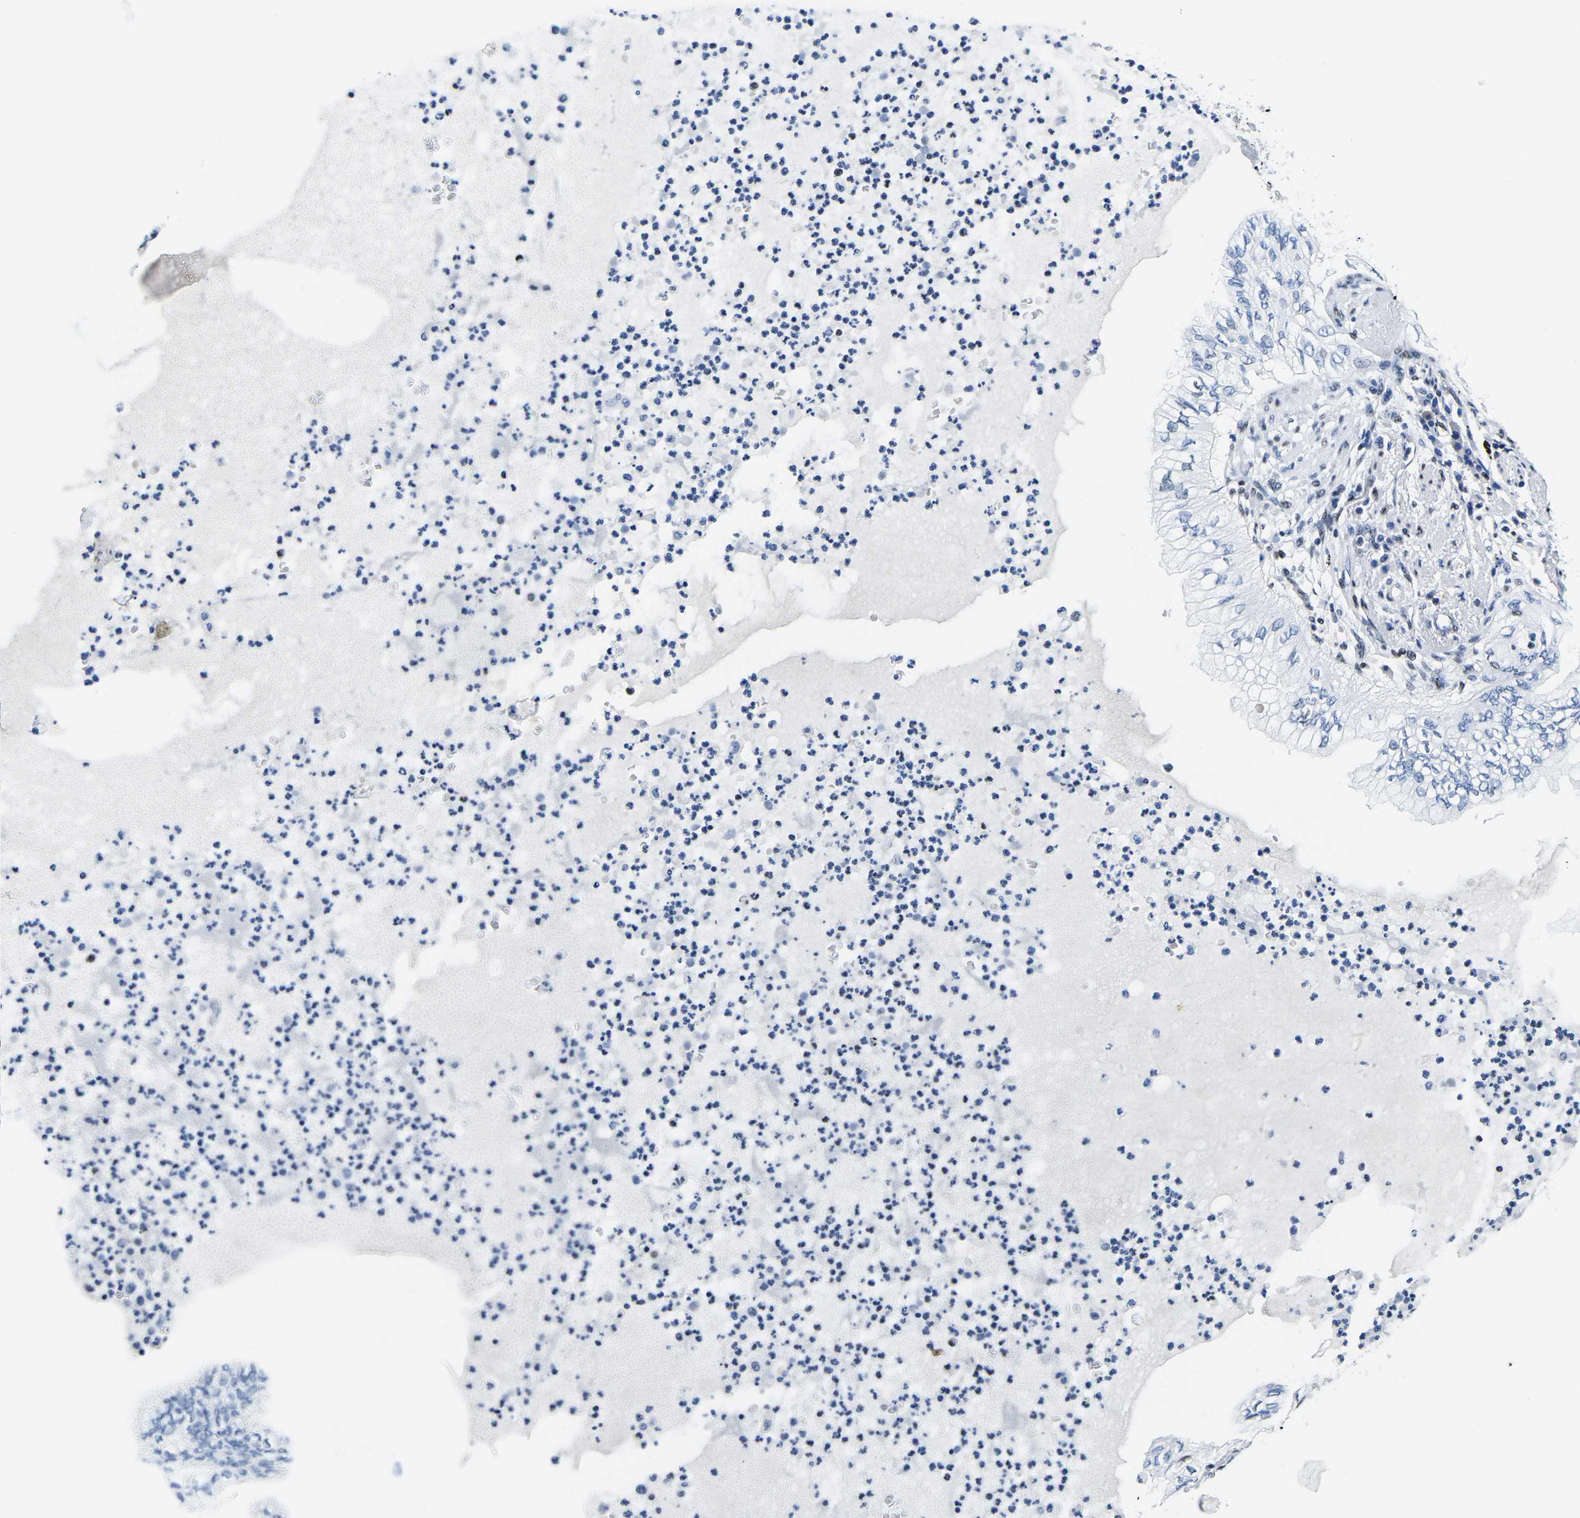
{"staining": {"intensity": "negative", "quantity": "none", "location": "none"}, "tissue": "lung cancer", "cell_type": "Tumor cells", "image_type": "cancer", "snomed": [{"axis": "morphology", "description": "Normal tissue, NOS"}, {"axis": "morphology", "description": "Adenocarcinoma, NOS"}, {"axis": "topography", "description": "Bronchus"}, {"axis": "topography", "description": "Lung"}], "caption": "This histopathology image is of adenocarcinoma (lung) stained with immunohistochemistry (IHC) to label a protein in brown with the nuclei are counter-stained blue. There is no staining in tumor cells.", "gene": "ATF1", "patient": {"sex": "female", "age": 70}}